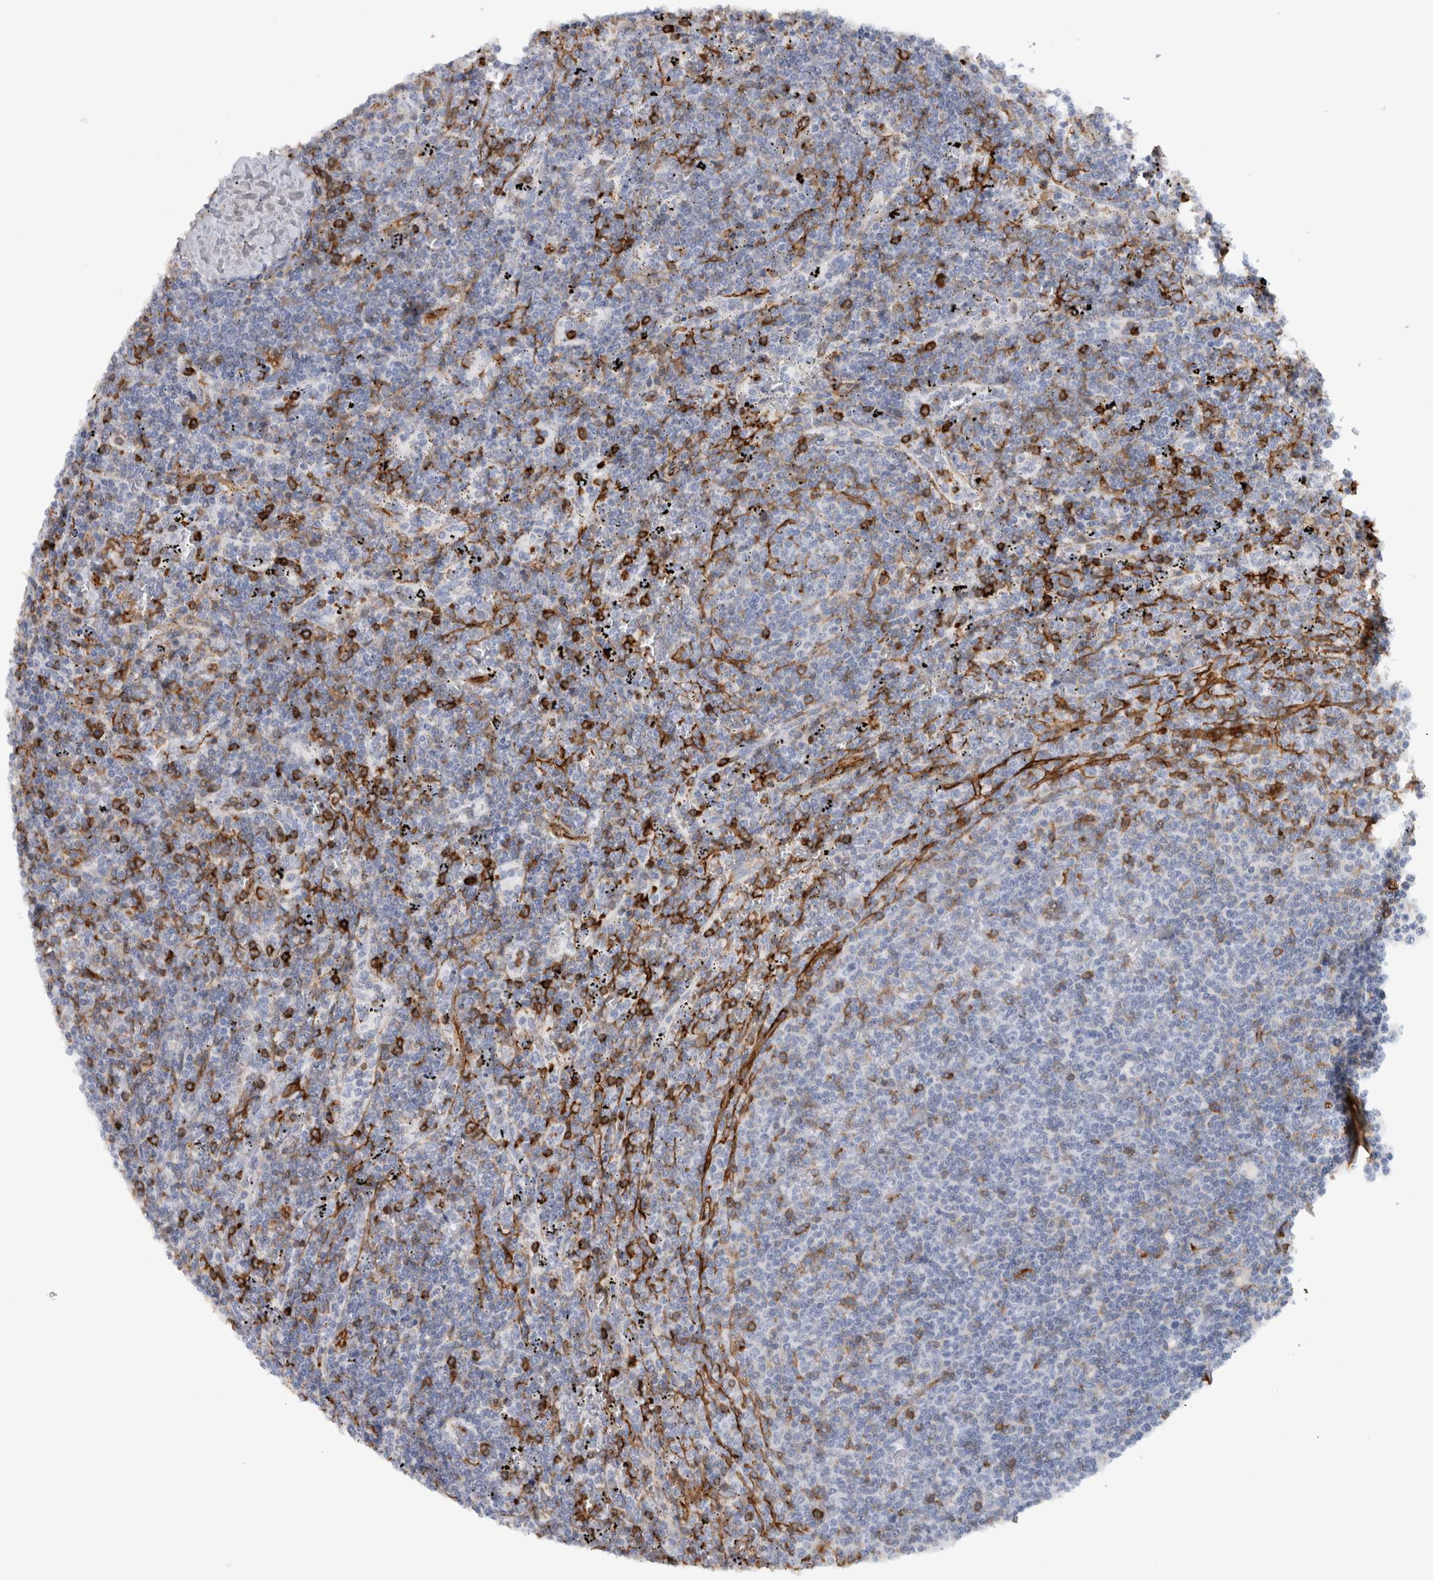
{"staining": {"intensity": "negative", "quantity": "none", "location": "none"}, "tissue": "lymphoma", "cell_type": "Tumor cells", "image_type": "cancer", "snomed": [{"axis": "morphology", "description": "Malignant lymphoma, non-Hodgkin's type, Low grade"}, {"axis": "topography", "description": "Spleen"}], "caption": "Tumor cells show no significant protein positivity in low-grade malignant lymphoma, non-Hodgkin's type.", "gene": "AHNAK", "patient": {"sex": "female", "age": 50}}